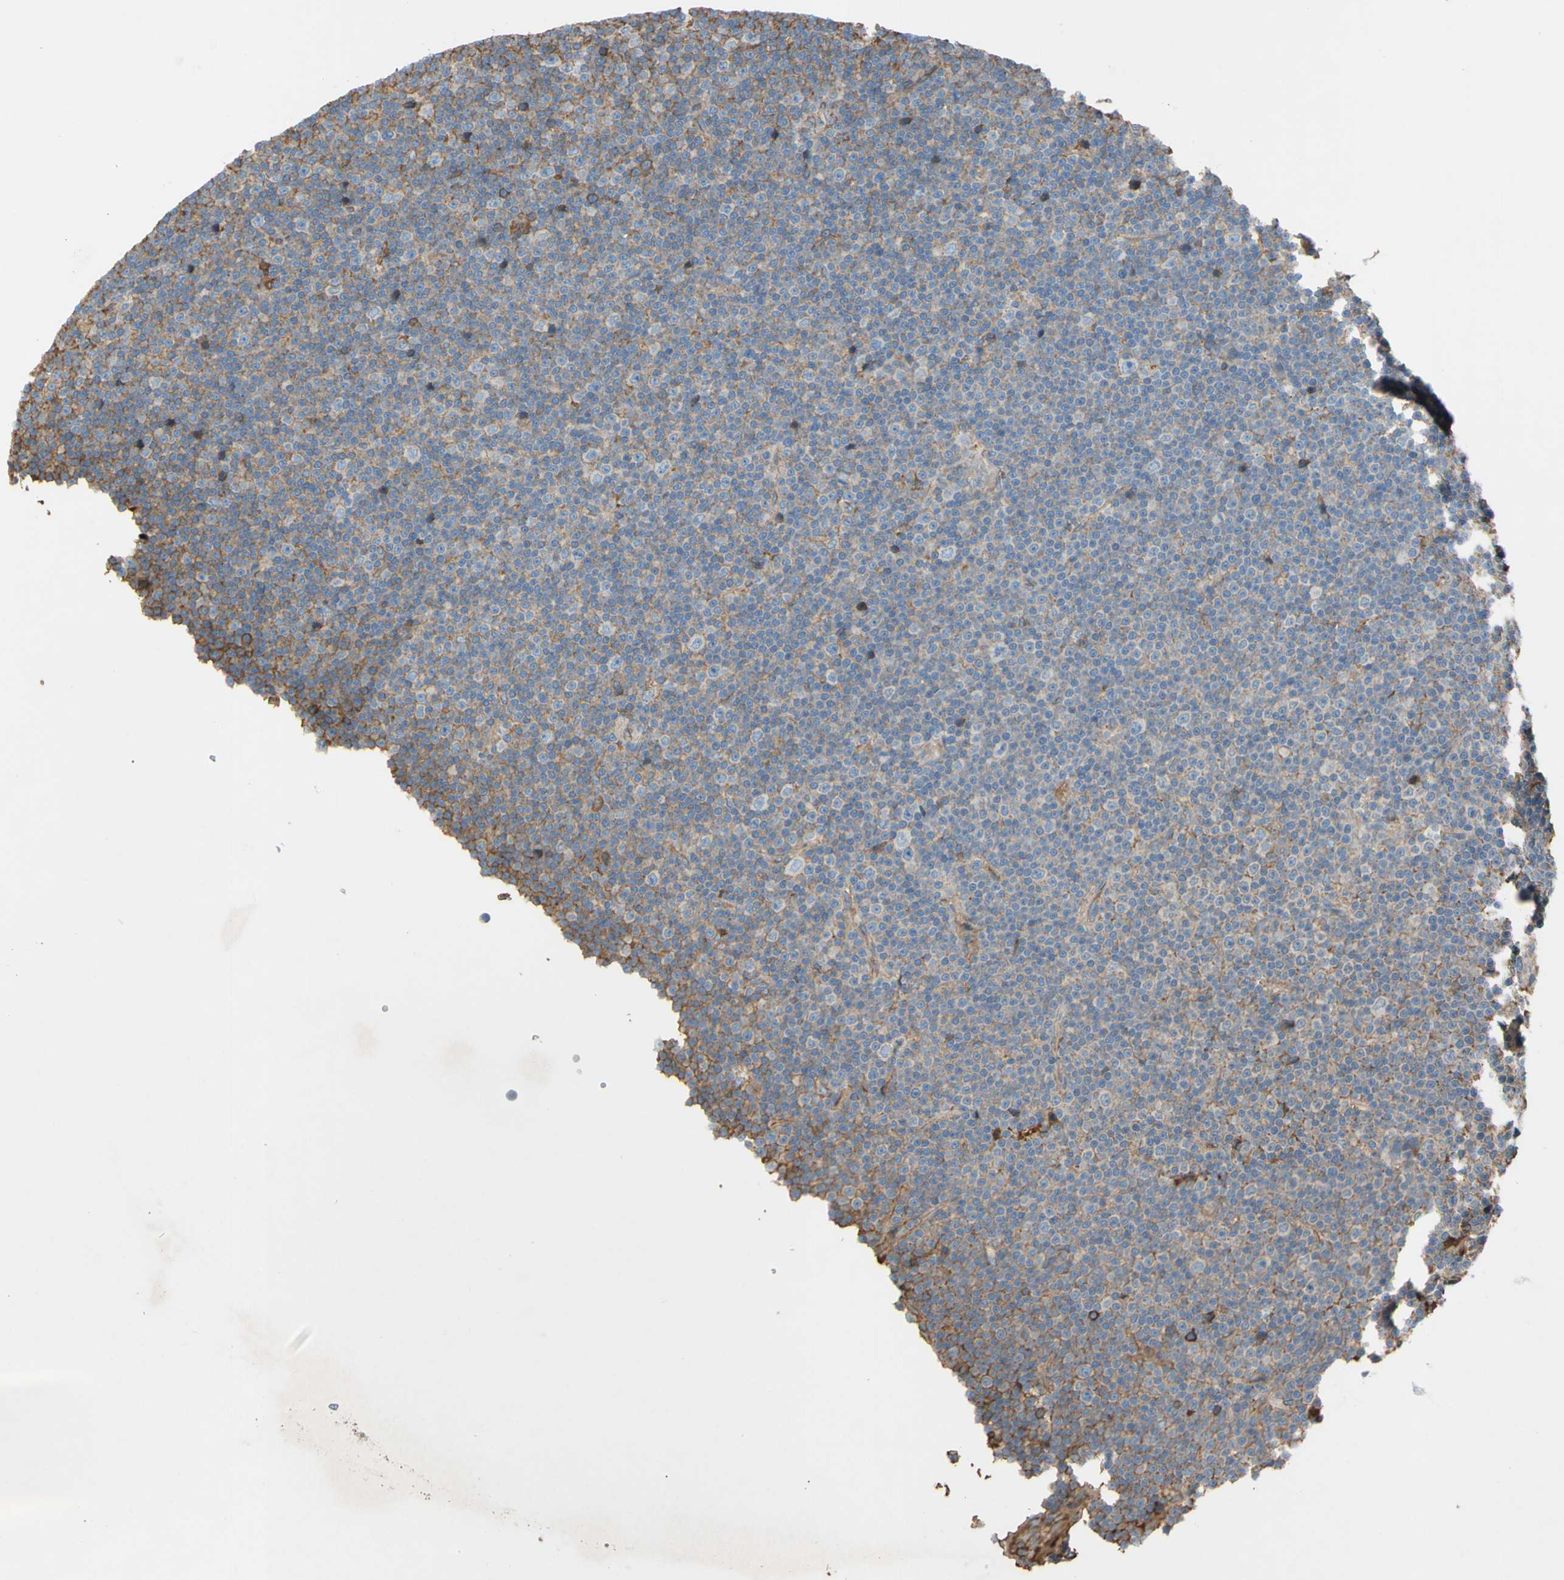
{"staining": {"intensity": "moderate", "quantity": "<25%", "location": "cytoplasmic/membranous"}, "tissue": "lymphoma", "cell_type": "Tumor cells", "image_type": "cancer", "snomed": [{"axis": "morphology", "description": "Malignant lymphoma, non-Hodgkin's type, Low grade"}, {"axis": "topography", "description": "Lymph node"}], "caption": "Lymphoma tissue exhibits moderate cytoplasmic/membranous staining in about <25% of tumor cells, visualized by immunohistochemistry.", "gene": "TIMP2", "patient": {"sex": "female", "age": 67}}